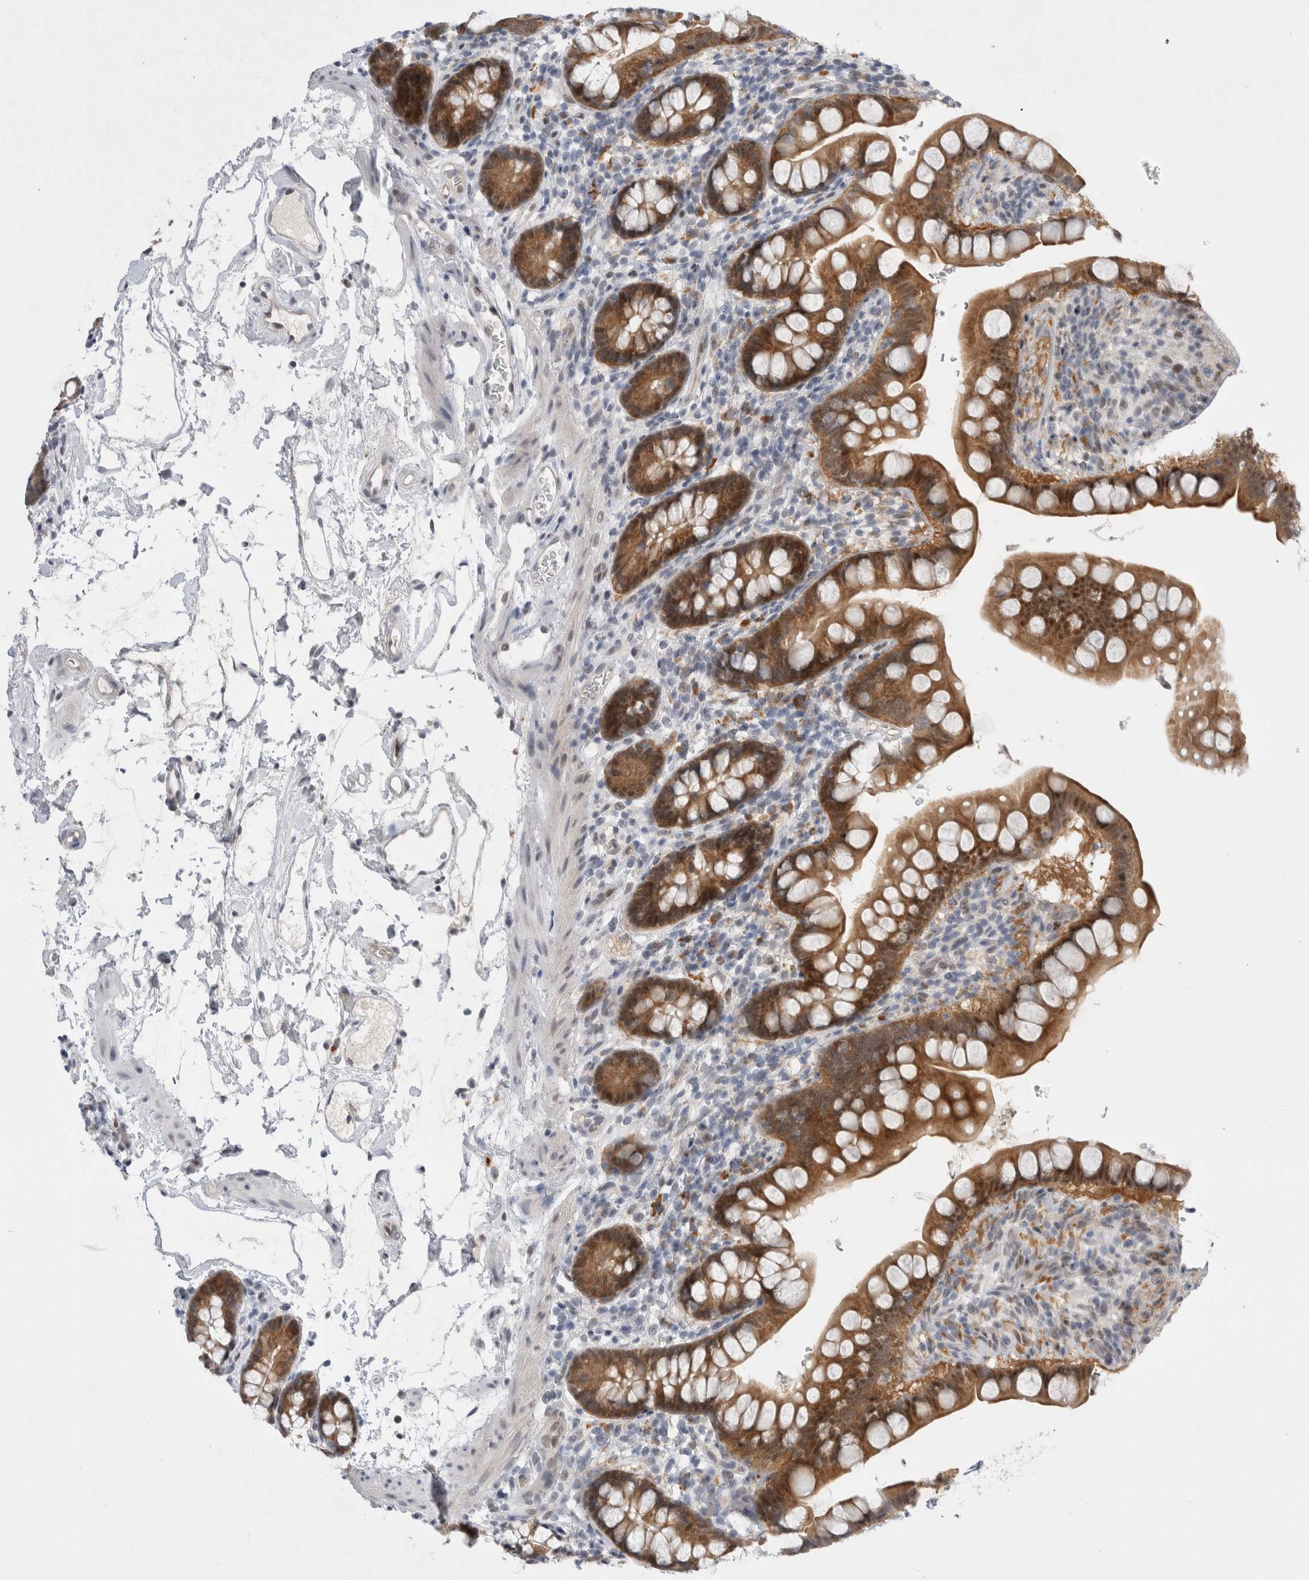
{"staining": {"intensity": "moderate", "quantity": ">75%", "location": "cytoplasmic/membranous,nuclear"}, "tissue": "small intestine", "cell_type": "Glandular cells", "image_type": "normal", "snomed": [{"axis": "morphology", "description": "Normal tissue, NOS"}, {"axis": "topography", "description": "Small intestine"}], "caption": "Immunohistochemistry of normal human small intestine shows medium levels of moderate cytoplasmic/membranous,nuclear staining in about >75% of glandular cells. (Brightfield microscopy of DAB IHC at high magnification).", "gene": "WIPF2", "patient": {"sex": "female", "age": 84}}